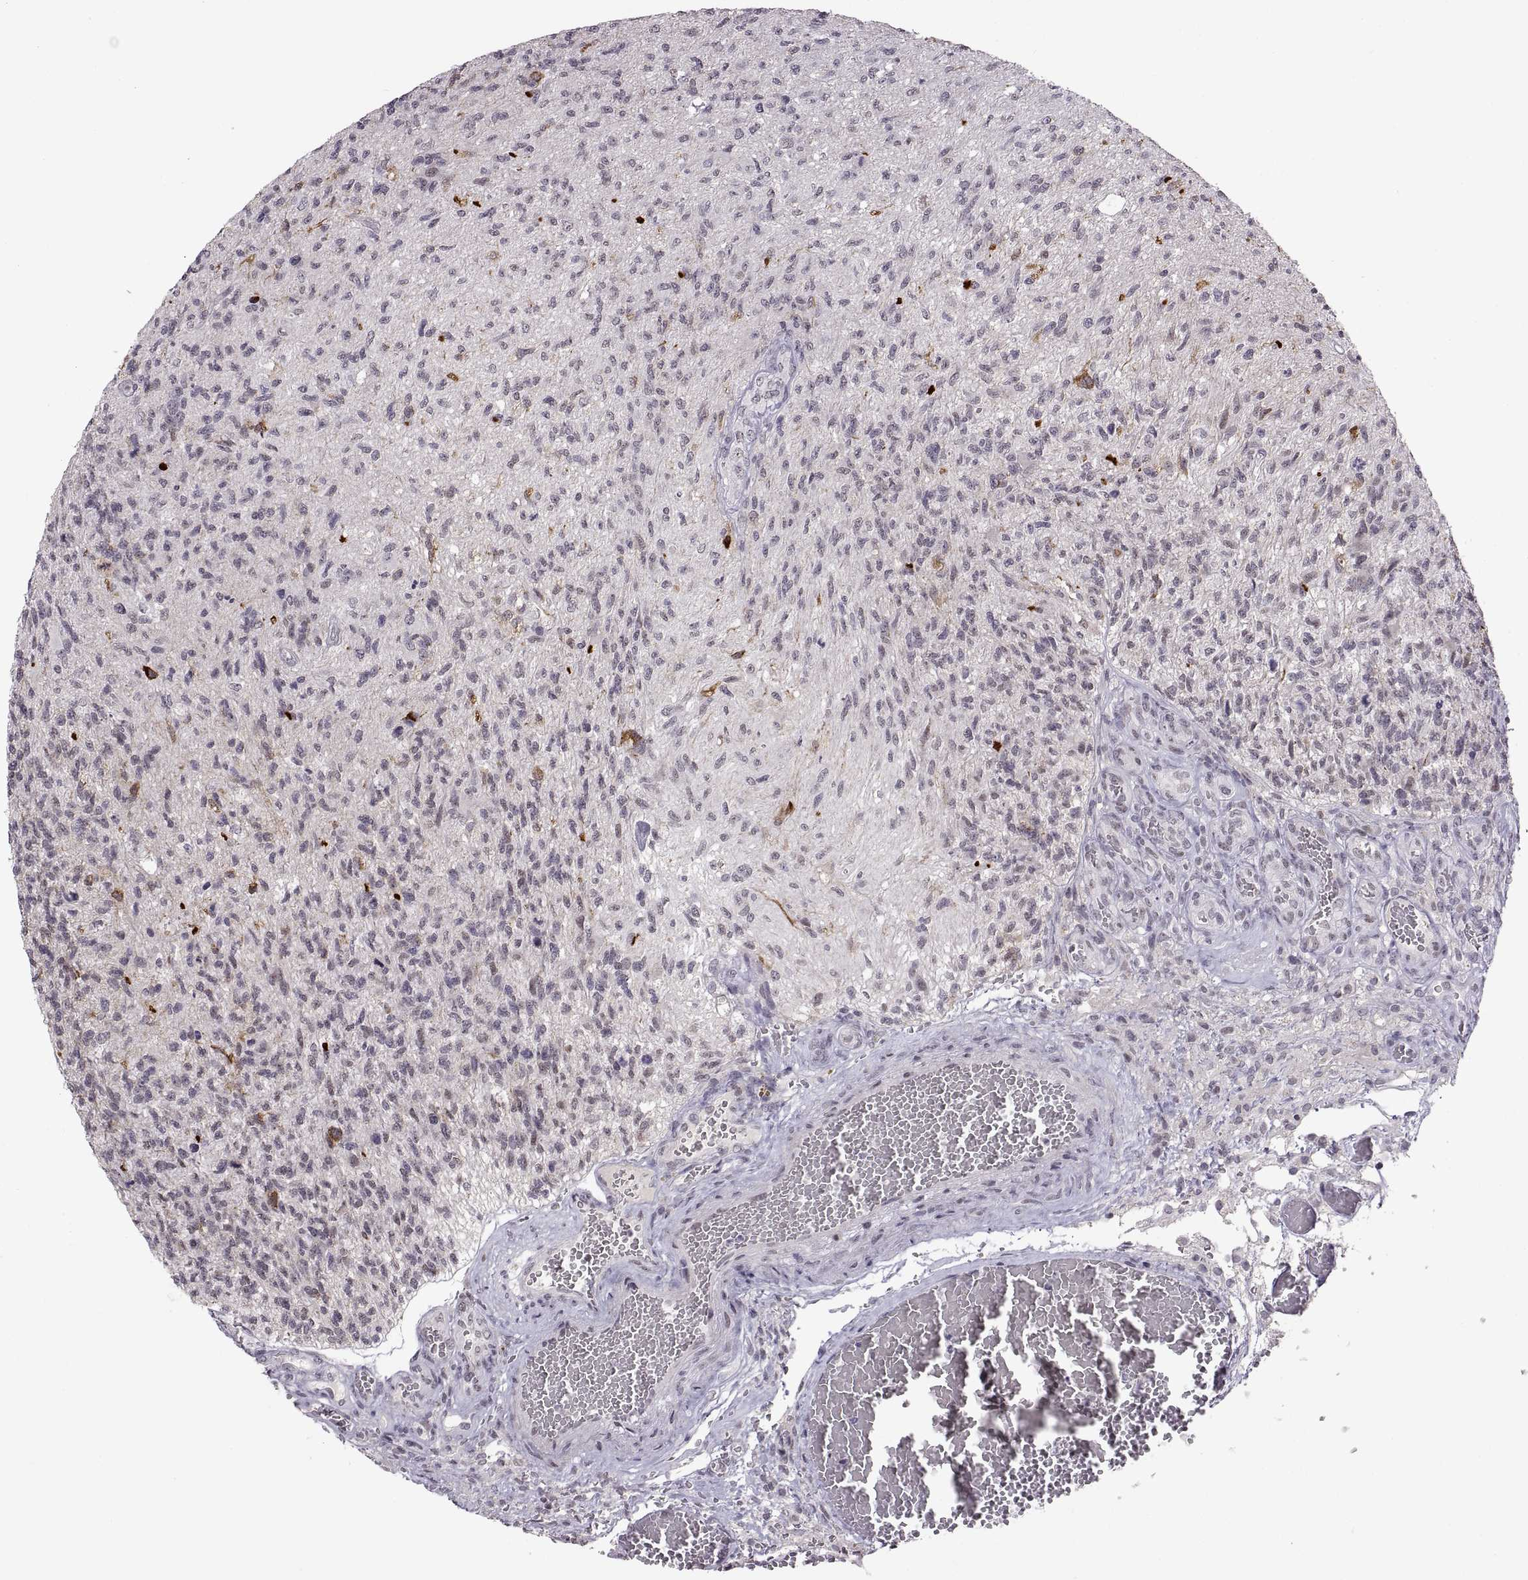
{"staining": {"intensity": "negative", "quantity": "none", "location": "none"}, "tissue": "glioma", "cell_type": "Tumor cells", "image_type": "cancer", "snomed": [{"axis": "morphology", "description": "Glioma, malignant, High grade"}, {"axis": "topography", "description": "Brain"}], "caption": "This is a histopathology image of immunohistochemistry staining of malignant glioma (high-grade), which shows no positivity in tumor cells.", "gene": "NEK2", "patient": {"sex": "male", "age": 56}}